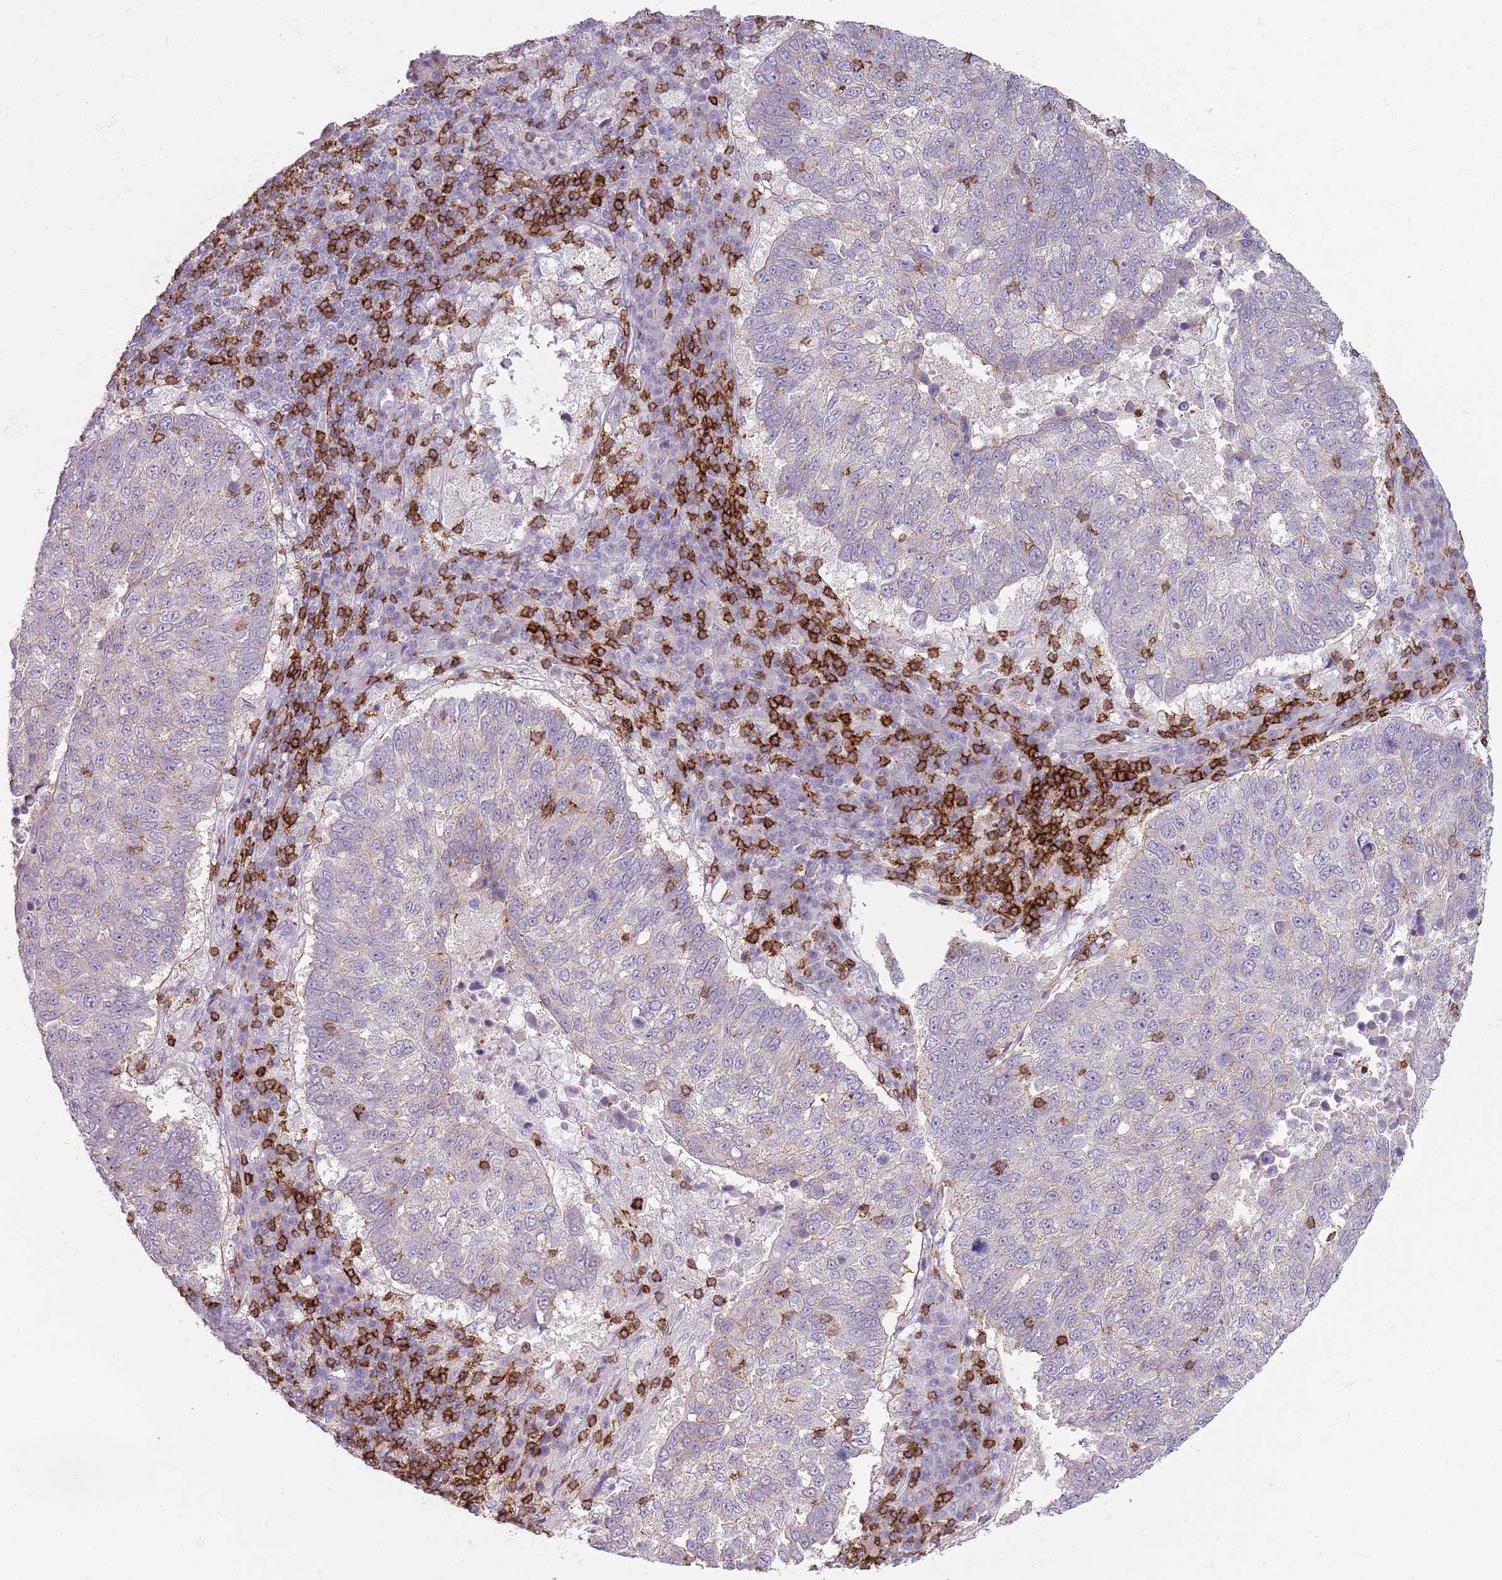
{"staining": {"intensity": "negative", "quantity": "none", "location": "none"}, "tissue": "lung cancer", "cell_type": "Tumor cells", "image_type": "cancer", "snomed": [{"axis": "morphology", "description": "Squamous cell carcinoma, NOS"}, {"axis": "topography", "description": "Lung"}], "caption": "Tumor cells are negative for brown protein staining in lung cancer.", "gene": "ZNF583", "patient": {"sex": "male", "age": 73}}